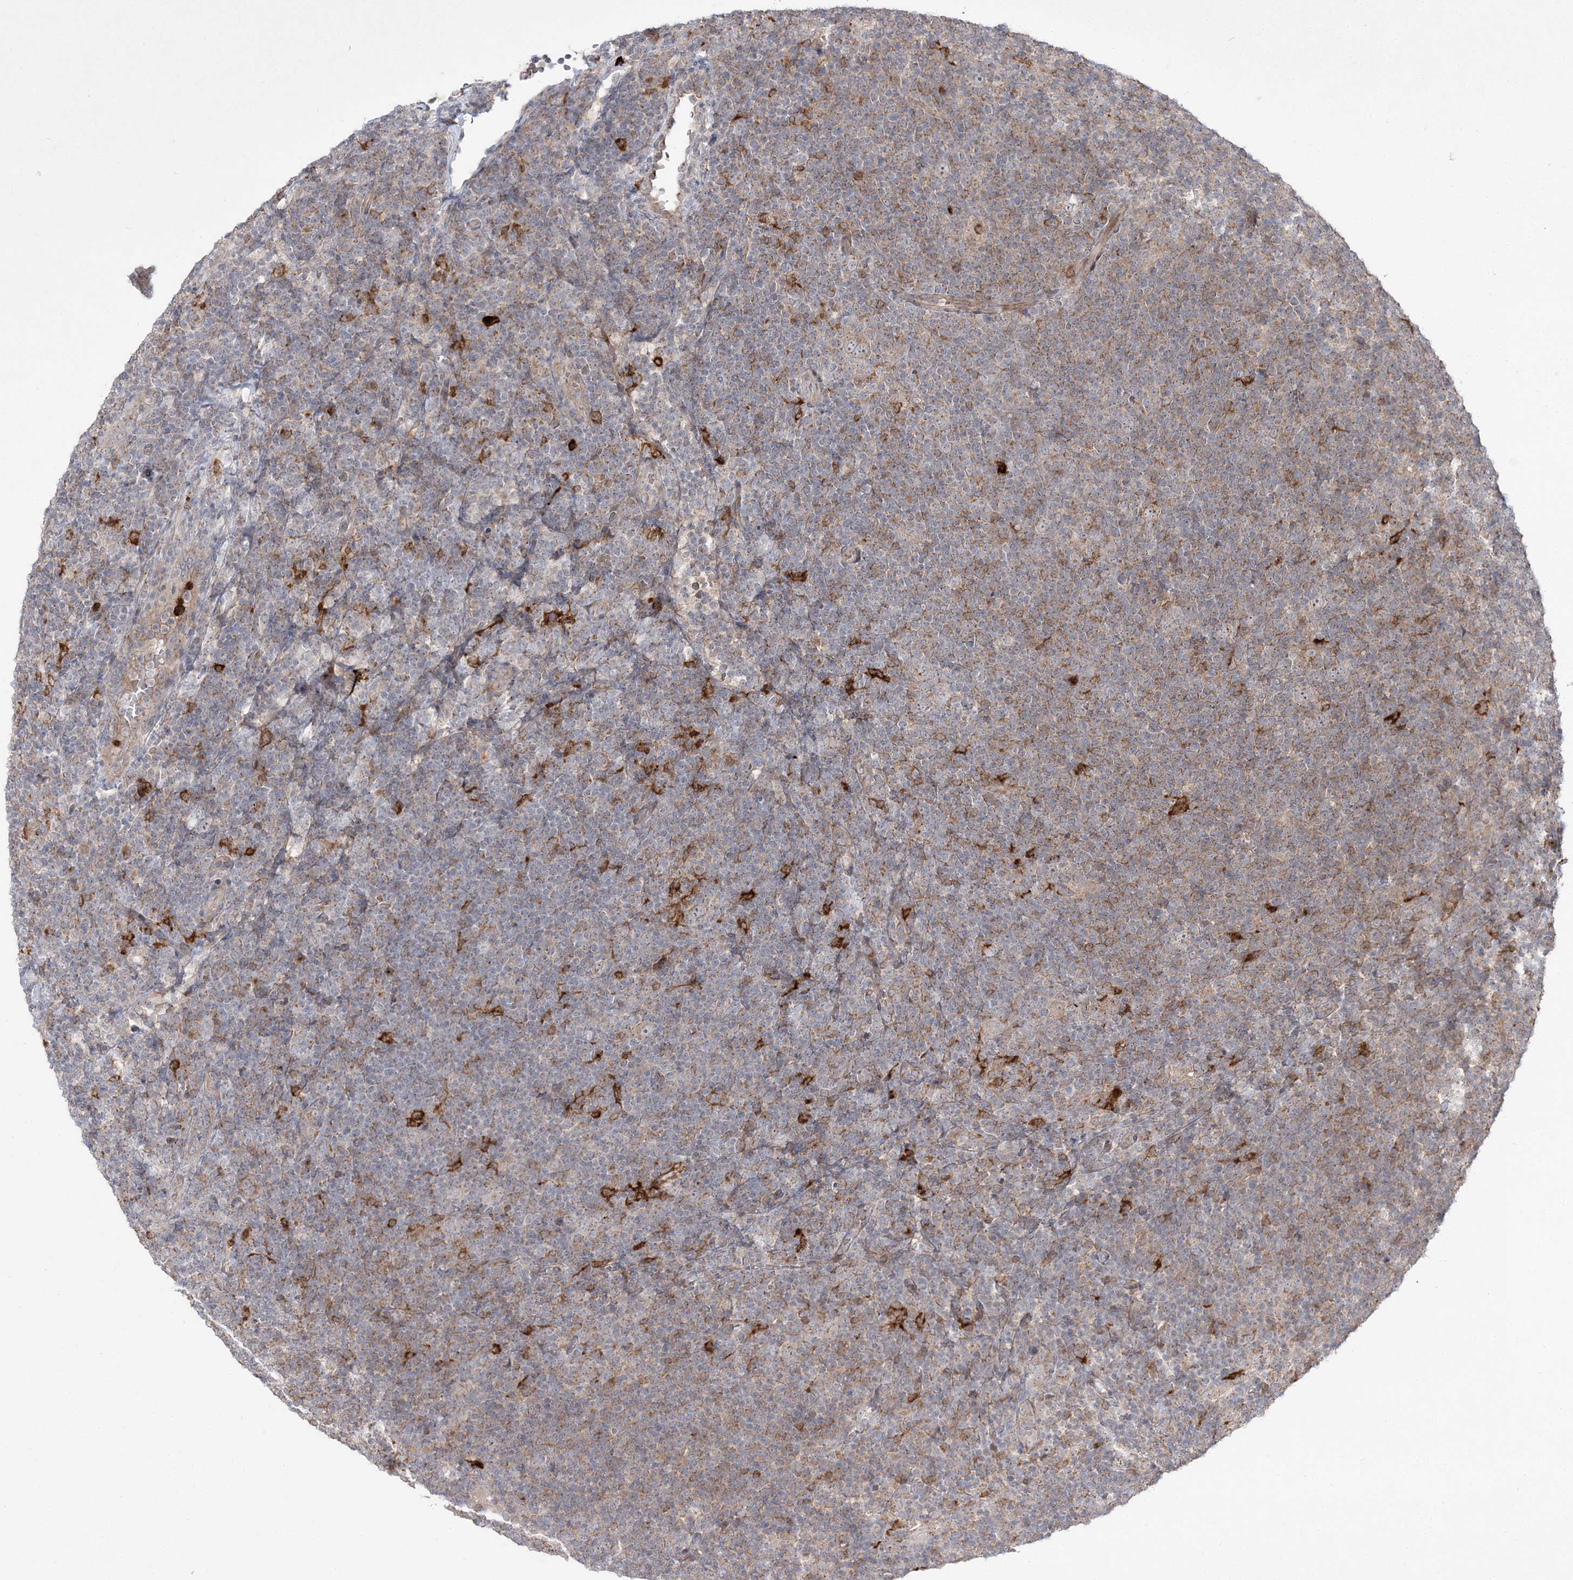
{"staining": {"intensity": "weak", "quantity": "<25%", "location": "cytoplasmic/membranous"}, "tissue": "lymphoma", "cell_type": "Tumor cells", "image_type": "cancer", "snomed": [{"axis": "morphology", "description": "Hodgkin's disease, NOS"}, {"axis": "topography", "description": "Lymph node"}], "caption": "Photomicrograph shows no significant protein positivity in tumor cells of lymphoma.", "gene": "CLNK", "patient": {"sex": "female", "age": 57}}